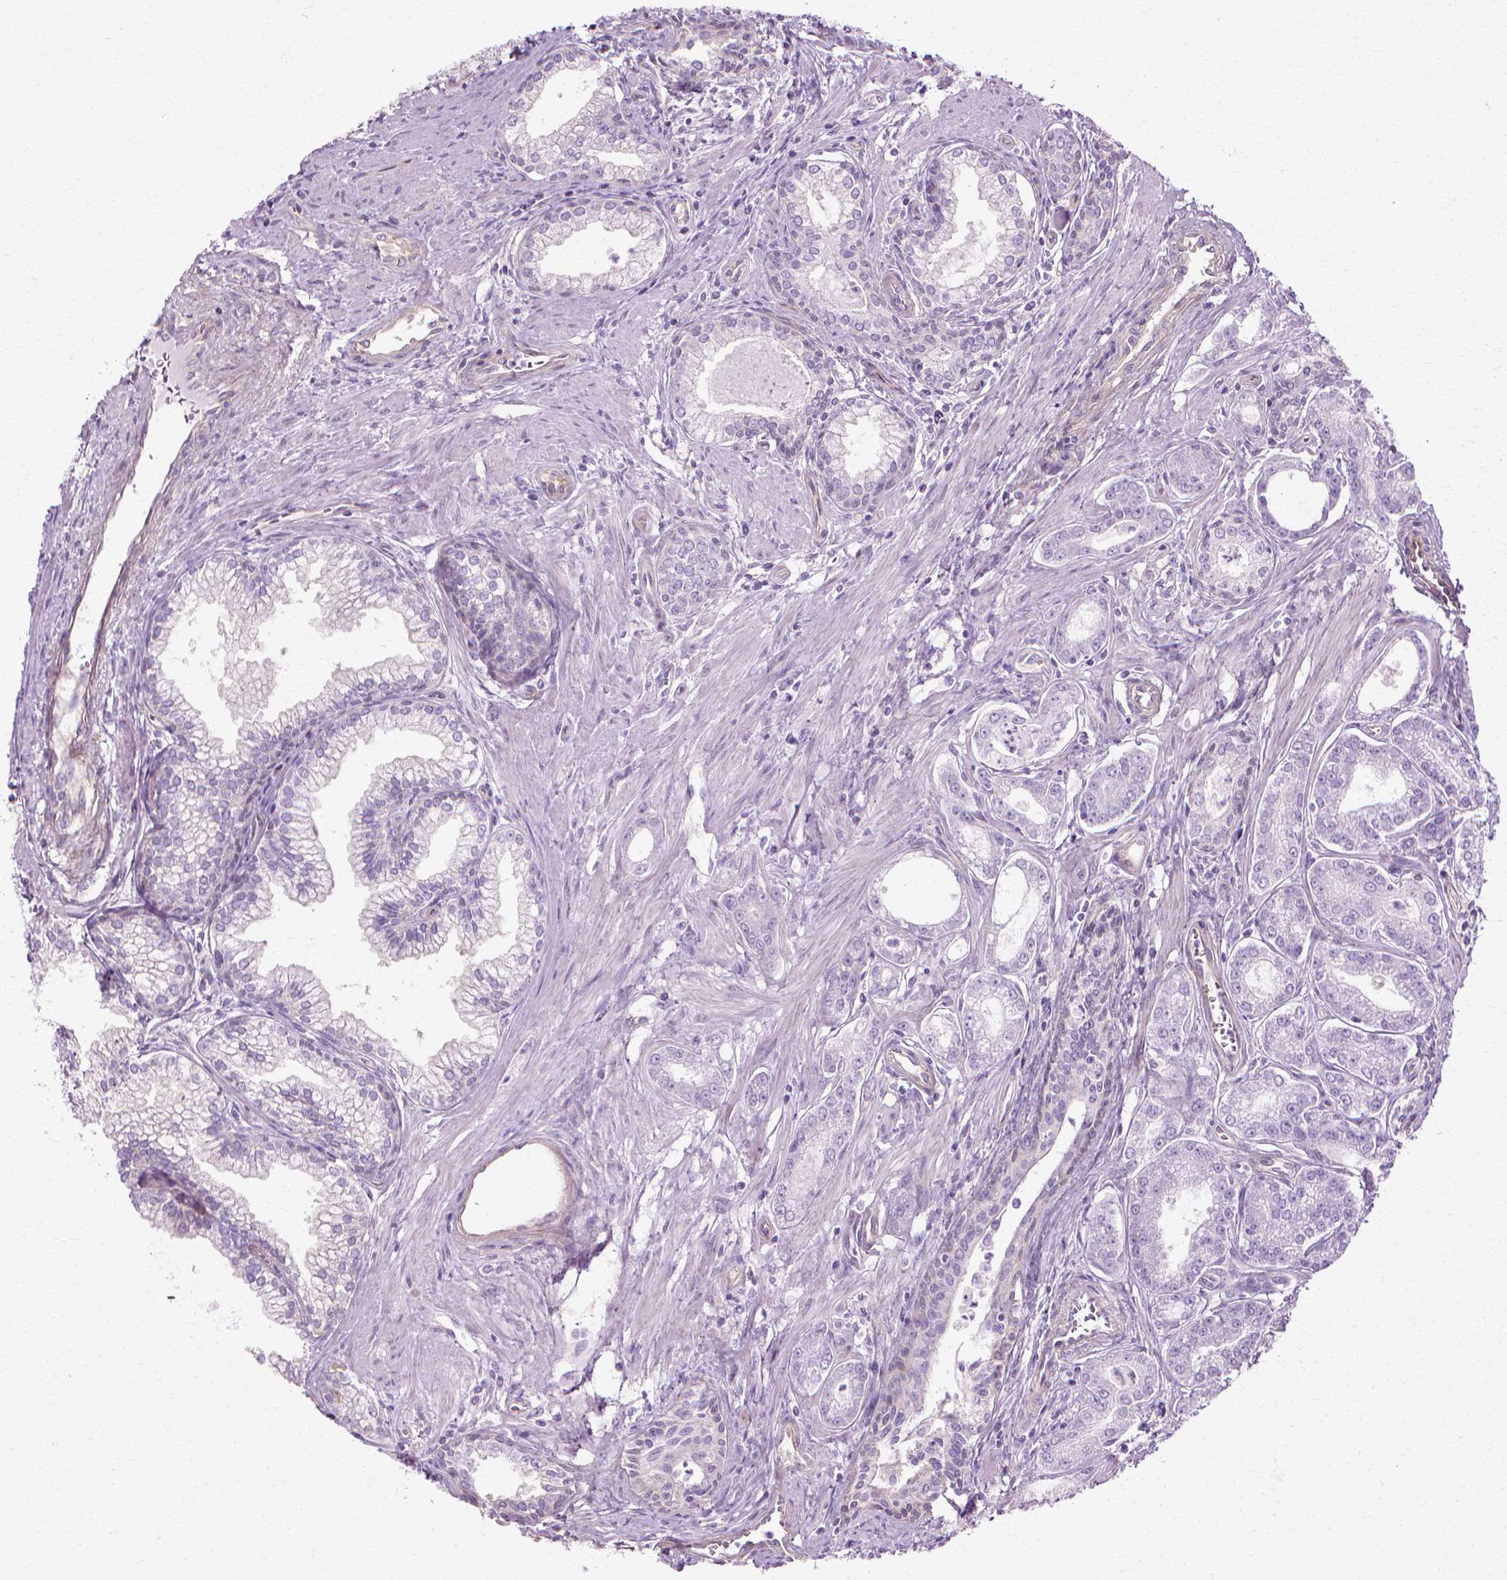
{"staining": {"intensity": "negative", "quantity": "none", "location": "none"}, "tissue": "prostate cancer", "cell_type": "Tumor cells", "image_type": "cancer", "snomed": [{"axis": "morphology", "description": "Adenocarcinoma, NOS"}, {"axis": "topography", "description": "Prostate"}], "caption": "DAB (3,3'-diaminobenzidine) immunohistochemical staining of prostate adenocarcinoma demonstrates no significant expression in tumor cells.", "gene": "CFAP157", "patient": {"sex": "male", "age": 71}}